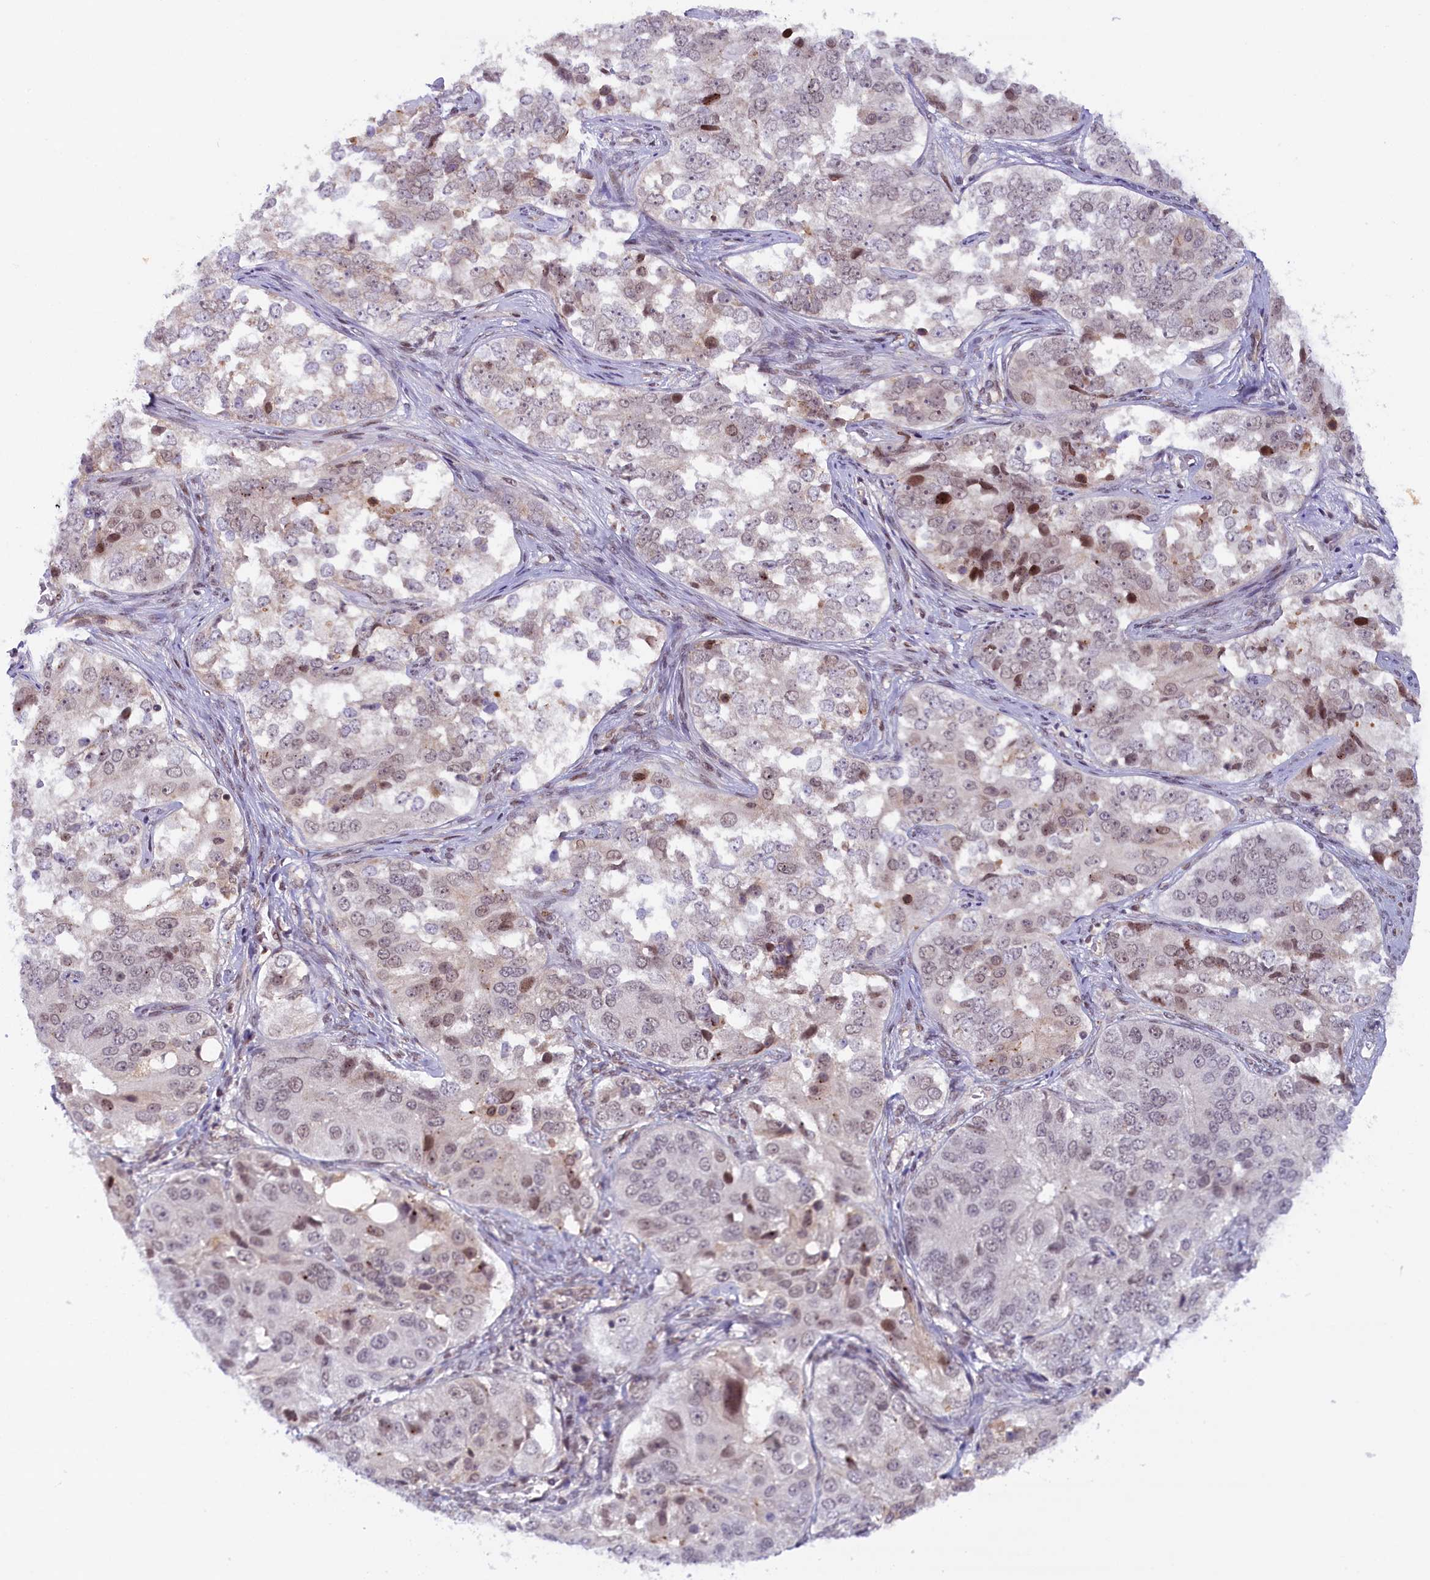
{"staining": {"intensity": "moderate", "quantity": "<25%", "location": "nuclear"}, "tissue": "ovarian cancer", "cell_type": "Tumor cells", "image_type": "cancer", "snomed": [{"axis": "morphology", "description": "Carcinoma, endometroid"}, {"axis": "topography", "description": "Ovary"}], "caption": "Immunohistochemistry of human endometroid carcinoma (ovarian) displays low levels of moderate nuclear expression in about <25% of tumor cells.", "gene": "FCHO1", "patient": {"sex": "female", "age": 51}}